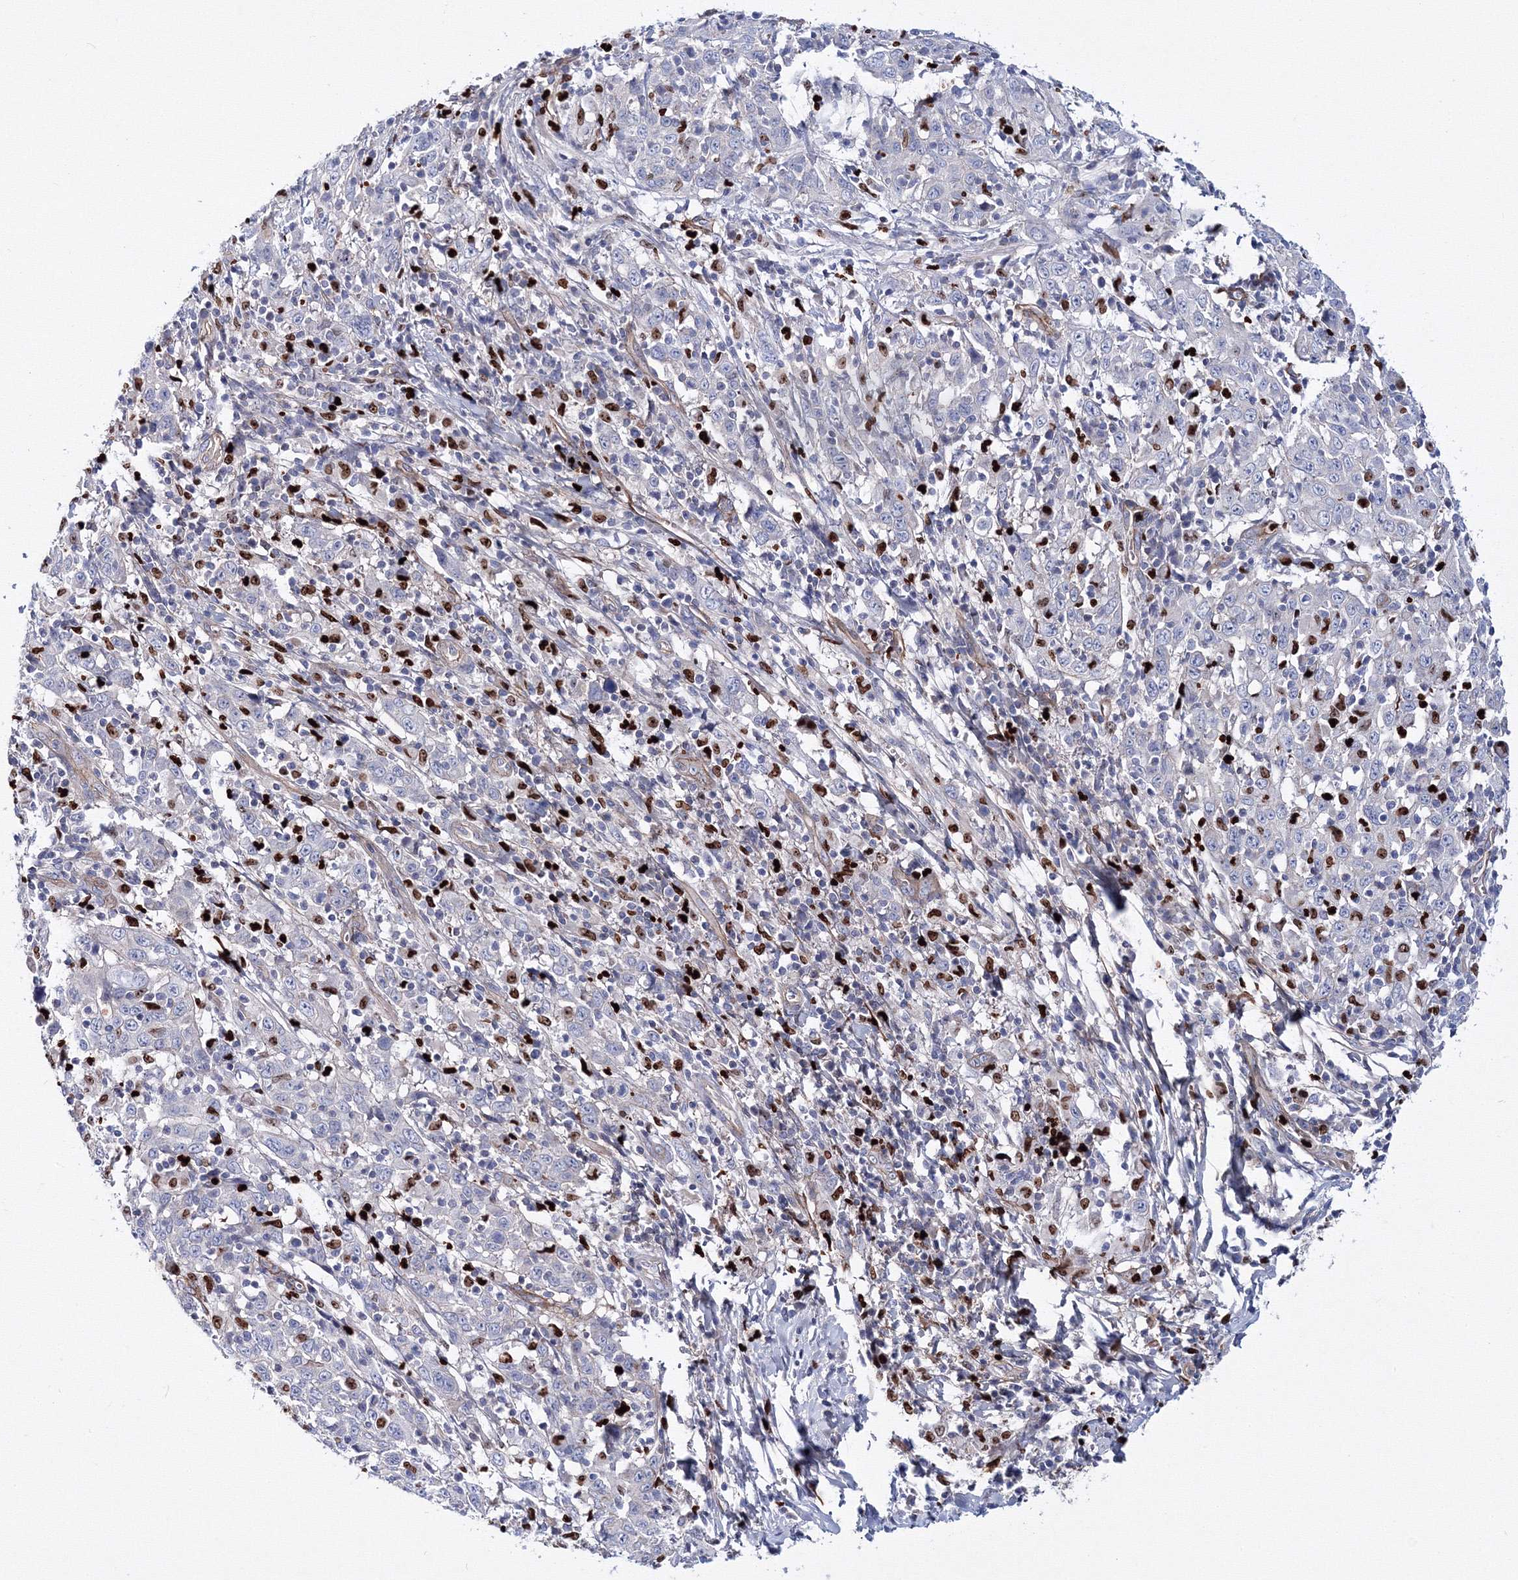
{"staining": {"intensity": "negative", "quantity": "none", "location": "none"}, "tissue": "cervical cancer", "cell_type": "Tumor cells", "image_type": "cancer", "snomed": [{"axis": "morphology", "description": "Squamous cell carcinoma, NOS"}, {"axis": "topography", "description": "Cervix"}], "caption": "This is a photomicrograph of immunohistochemistry (IHC) staining of squamous cell carcinoma (cervical), which shows no staining in tumor cells. The staining was performed using DAB (3,3'-diaminobenzidine) to visualize the protein expression in brown, while the nuclei were stained in blue with hematoxylin (Magnification: 20x).", "gene": "C11orf52", "patient": {"sex": "female", "age": 46}}